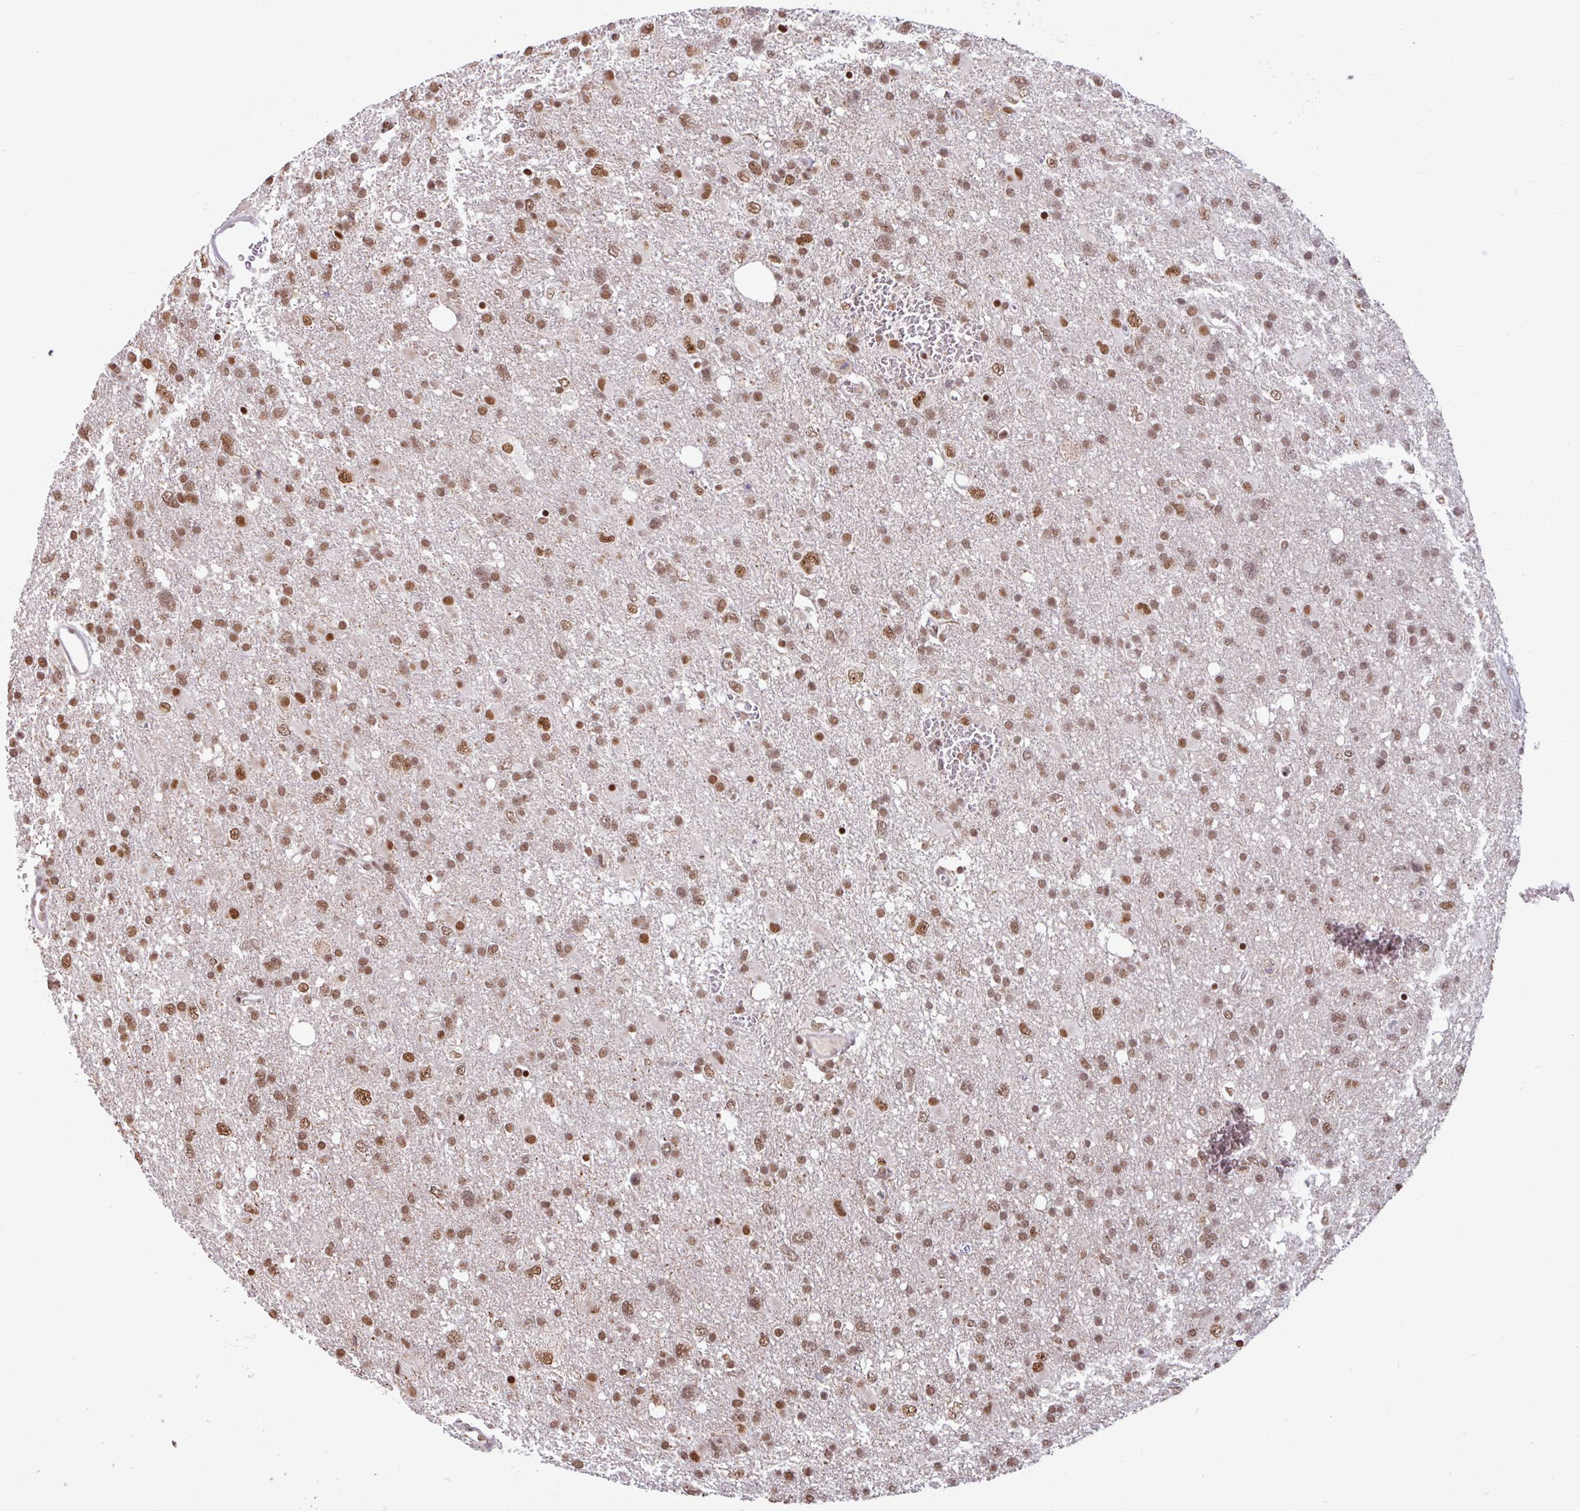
{"staining": {"intensity": "moderate", "quantity": ">75%", "location": "nuclear"}, "tissue": "glioma", "cell_type": "Tumor cells", "image_type": "cancer", "snomed": [{"axis": "morphology", "description": "Glioma, malignant, High grade"}, {"axis": "topography", "description": "Brain"}], "caption": "Malignant glioma (high-grade) stained for a protein (brown) exhibits moderate nuclear positive staining in approximately >75% of tumor cells.", "gene": "TDG", "patient": {"sex": "male", "age": 61}}